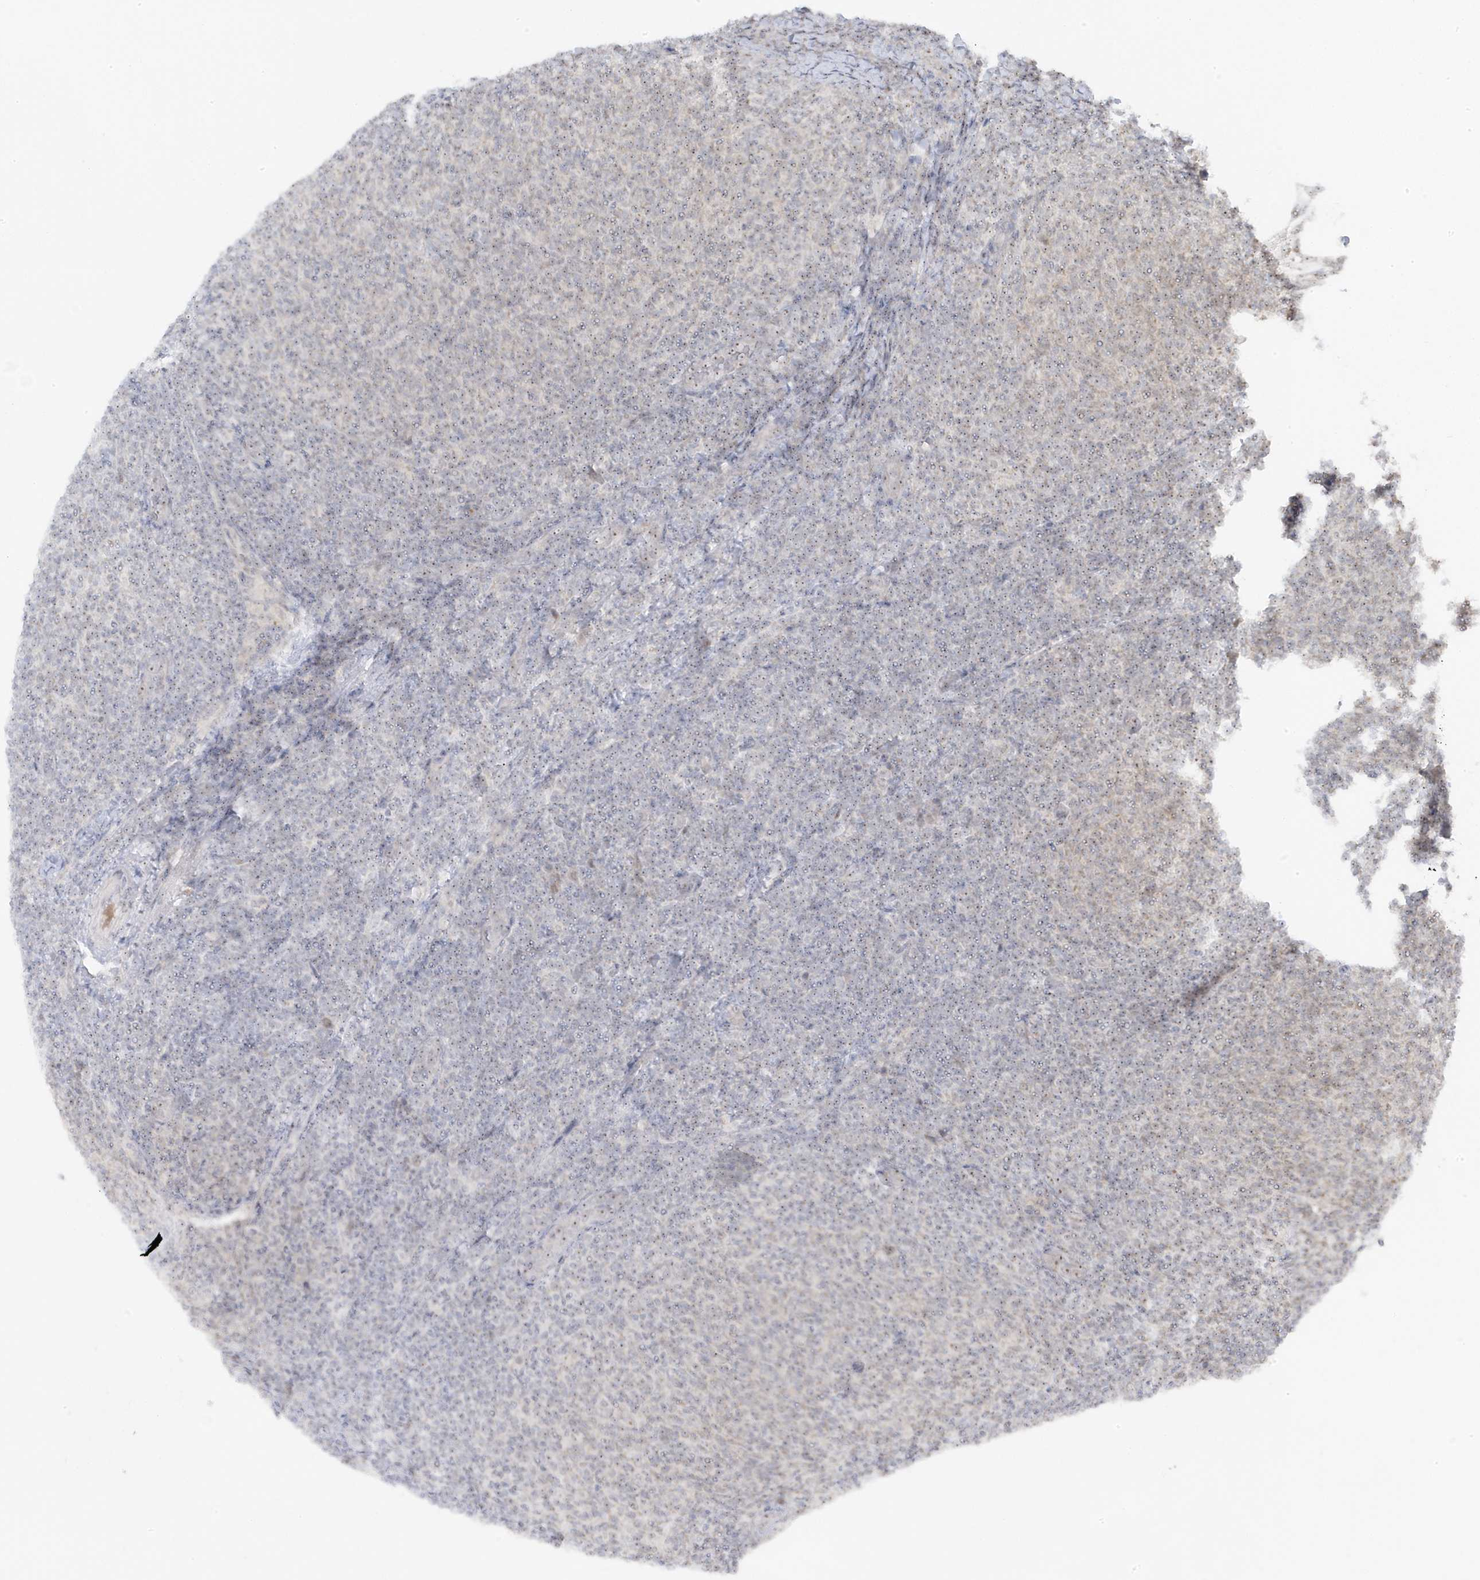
{"staining": {"intensity": "weak", "quantity": "<25%", "location": "nuclear"}, "tissue": "lymphoma", "cell_type": "Tumor cells", "image_type": "cancer", "snomed": [{"axis": "morphology", "description": "Malignant lymphoma, non-Hodgkin's type, Low grade"}, {"axis": "topography", "description": "Lymph node"}], "caption": "Immunohistochemistry micrograph of neoplastic tissue: low-grade malignant lymphoma, non-Hodgkin's type stained with DAB displays no significant protein expression in tumor cells. (IHC, brightfield microscopy, high magnification).", "gene": "TSEN15", "patient": {"sex": "male", "age": 66}}